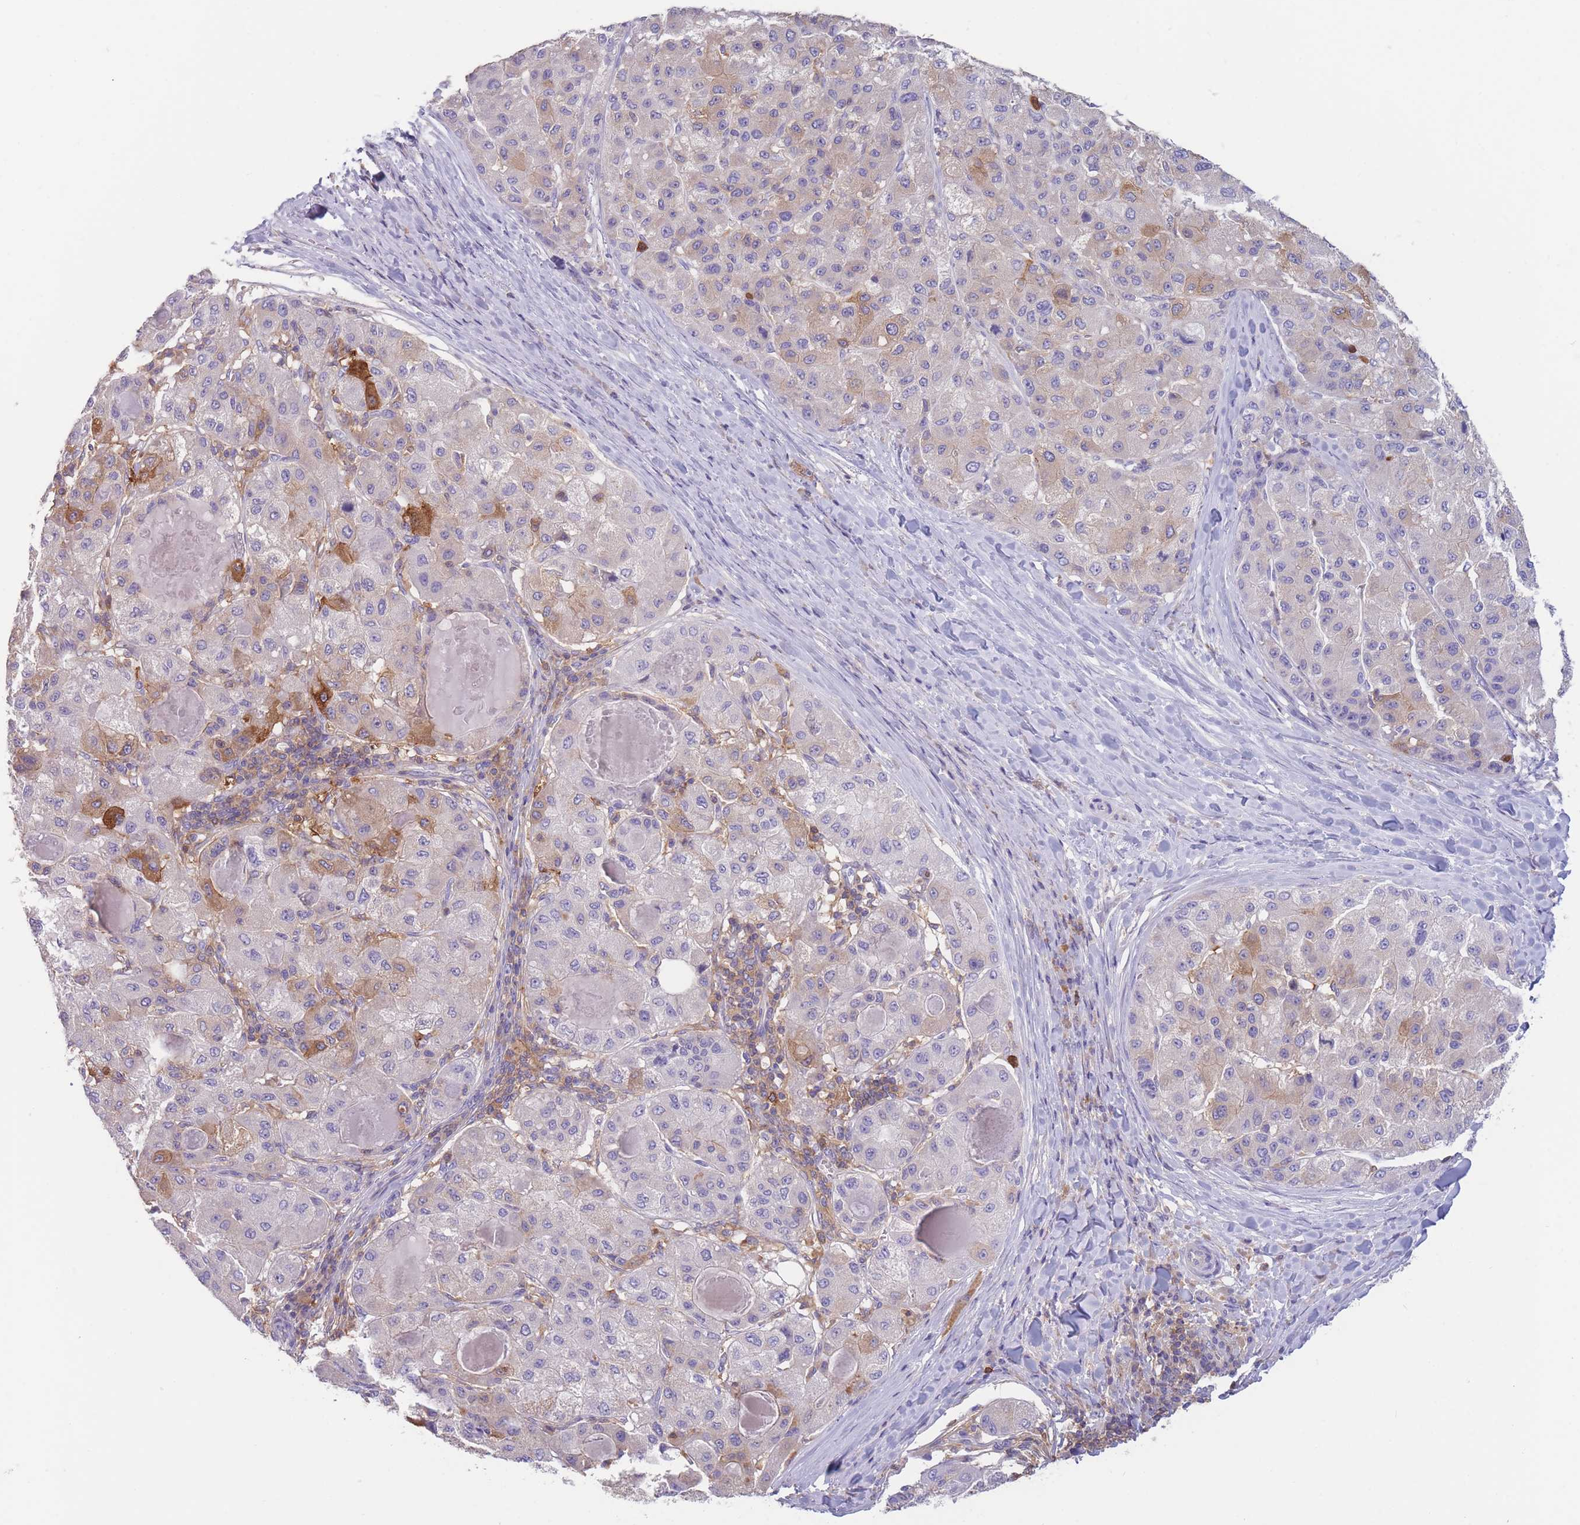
{"staining": {"intensity": "moderate", "quantity": "<25%", "location": "cytoplasmic/membranous"}, "tissue": "liver cancer", "cell_type": "Tumor cells", "image_type": "cancer", "snomed": [{"axis": "morphology", "description": "Carcinoma, Hepatocellular, NOS"}, {"axis": "topography", "description": "Liver"}], "caption": "Immunohistochemical staining of human liver cancer (hepatocellular carcinoma) shows low levels of moderate cytoplasmic/membranous protein positivity in approximately <25% of tumor cells. The staining is performed using DAB (3,3'-diaminobenzidine) brown chromogen to label protein expression. The nuclei are counter-stained blue using hematoxylin.", "gene": "ST3GAL4", "patient": {"sex": "male", "age": 80}}